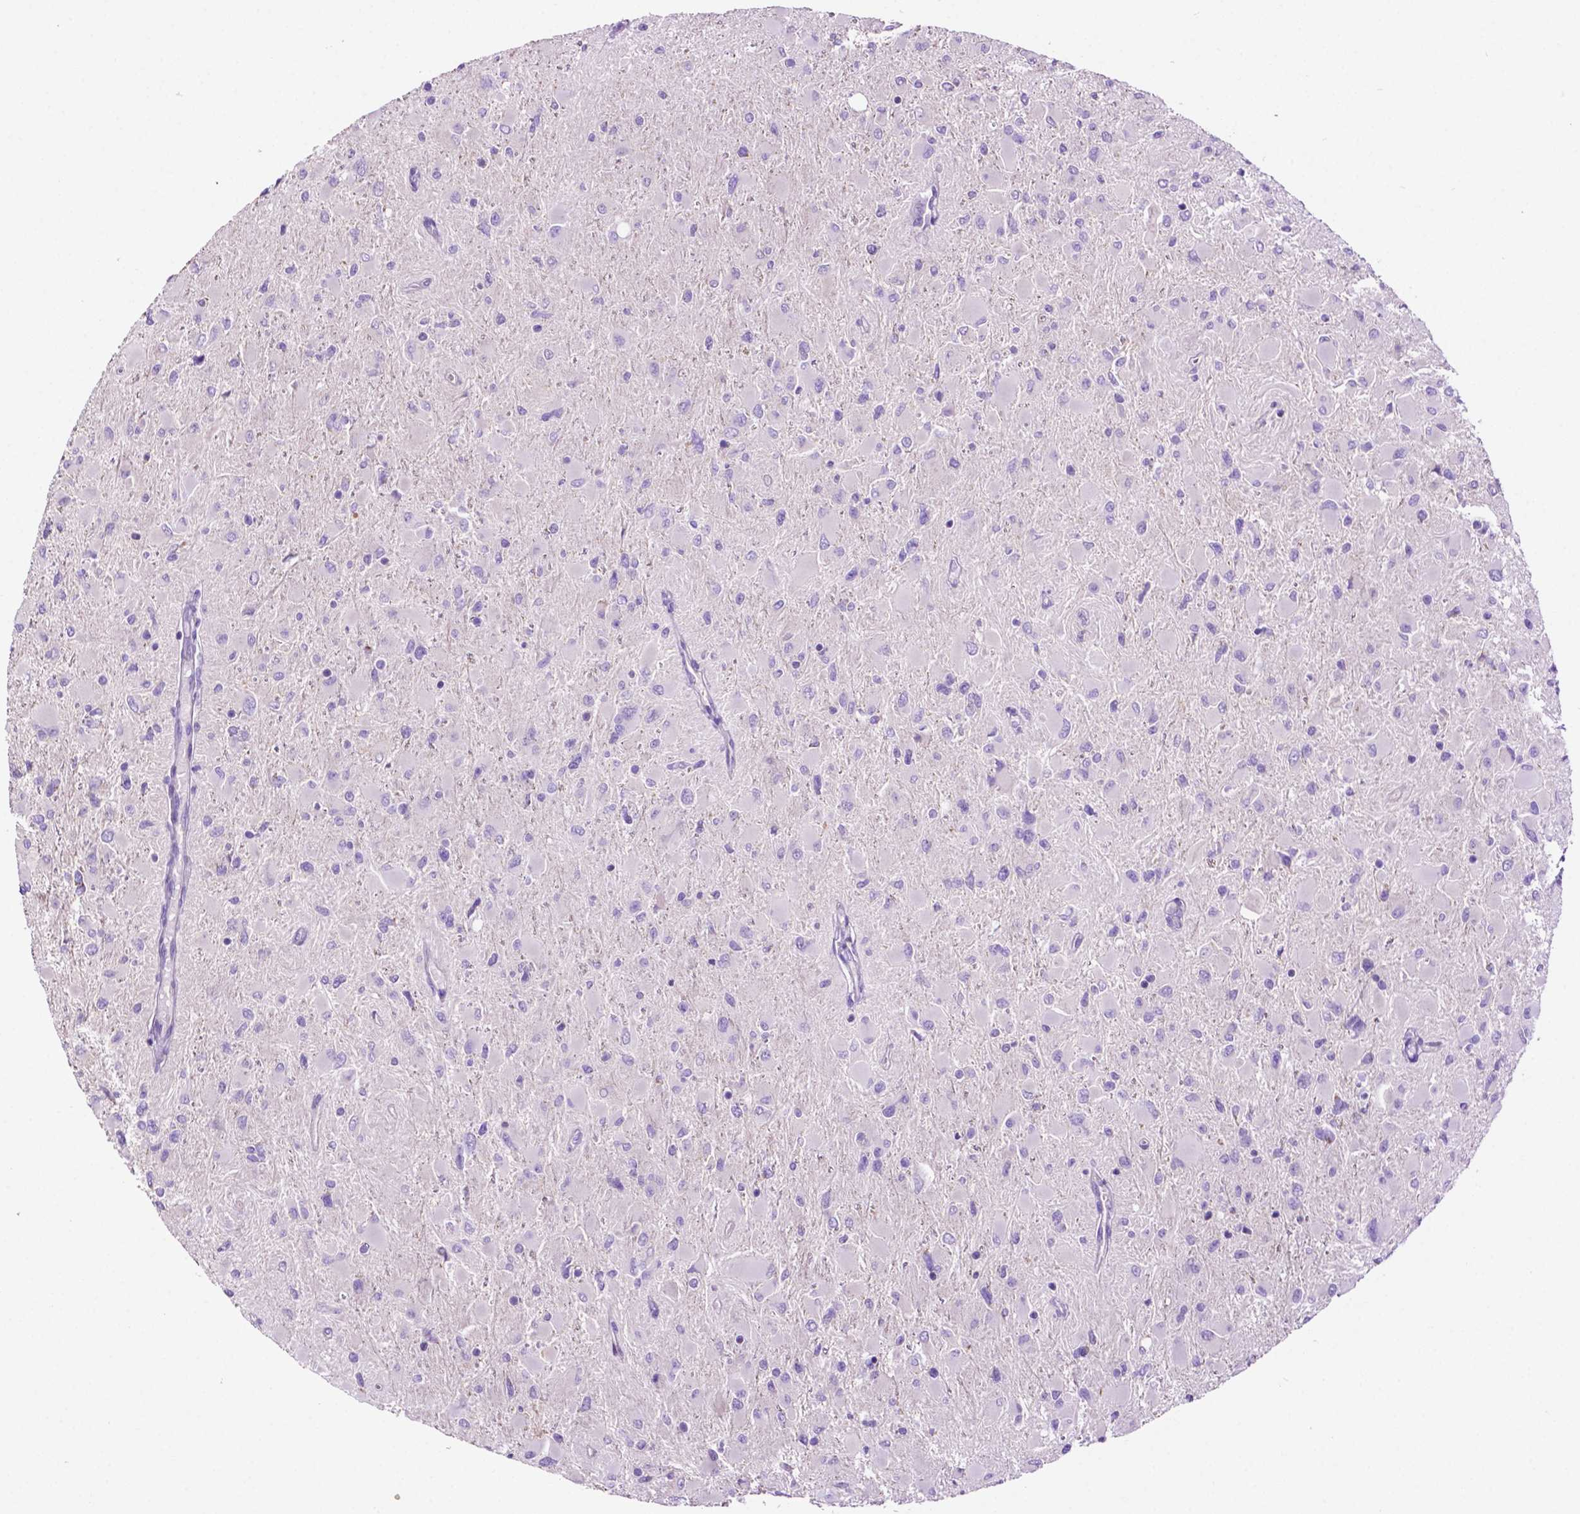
{"staining": {"intensity": "negative", "quantity": "none", "location": "none"}, "tissue": "glioma", "cell_type": "Tumor cells", "image_type": "cancer", "snomed": [{"axis": "morphology", "description": "Glioma, malignant, High grade"}, {"axis": "topography", "description": "Cerebral cortex"}], "caption": "Photomicrograph shows no protein staining in tumor cells of malignant glioma (high-grade) tissue.", "gene": "PHYHIP", "patient": {"sex": "female", "age": 36}}